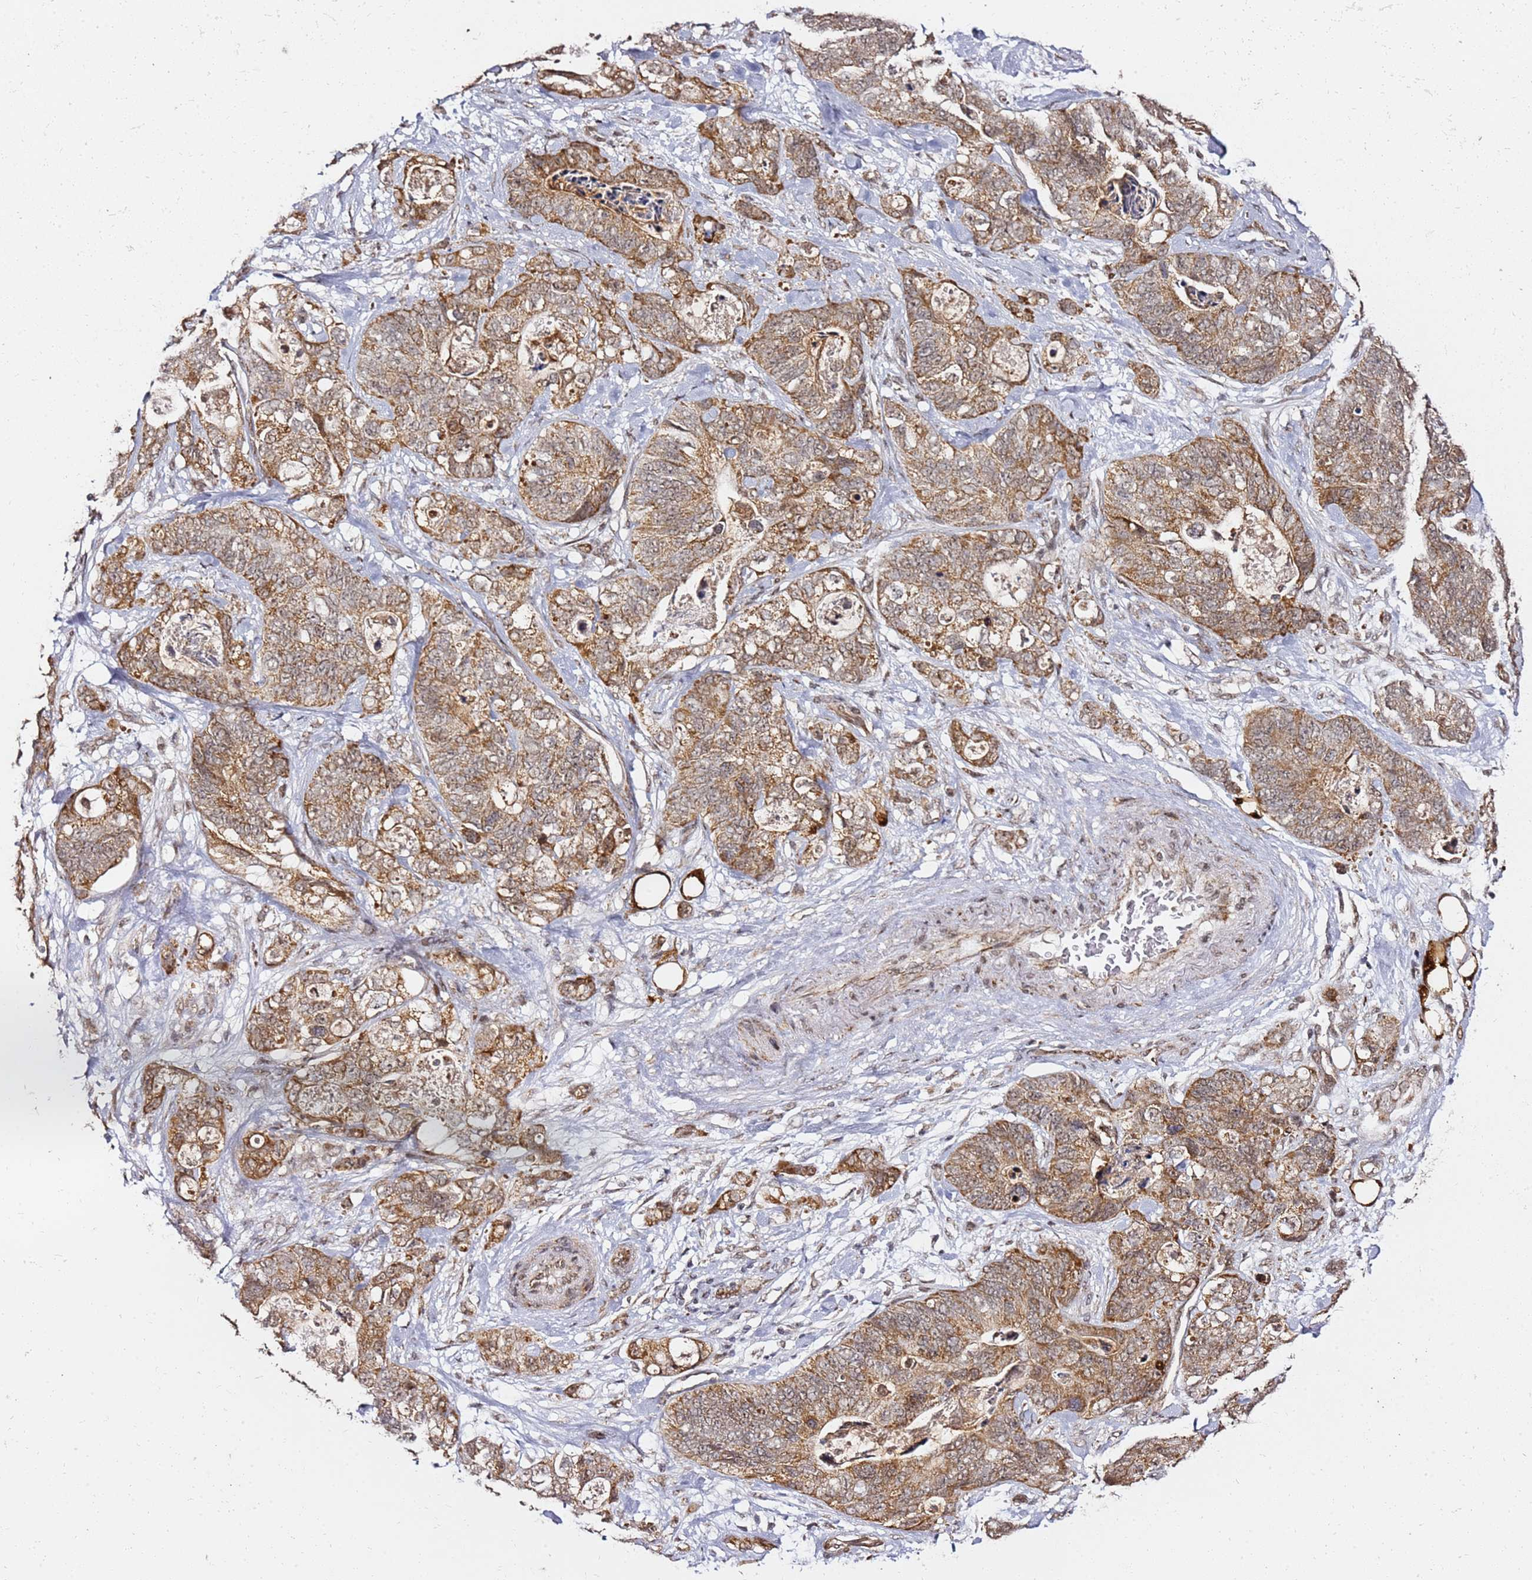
{"staining": {"intensity": "moderate", "quantity": ">75%", "location": "cytoplasmic/membranous"}, "tissue": "stomach cancer", "cell_type": "Tumor cells", "image_type": "cancer", "snomed": [{"axis": "morphology", "description": "Normal tissue, NOS"}, {"axis": "morphology", "description": "Adenocarcinoma, NOS"}, {"axis": "topography", "description": "Stomach"}], "caption": "IHC of stomach cancer demonstrates medium levels of moderate cytoplasmic/membranous expression in about >75% of tumor cells.", "gene": "TP53AIP1", "patient": {"sex": "female", "age": 89}}